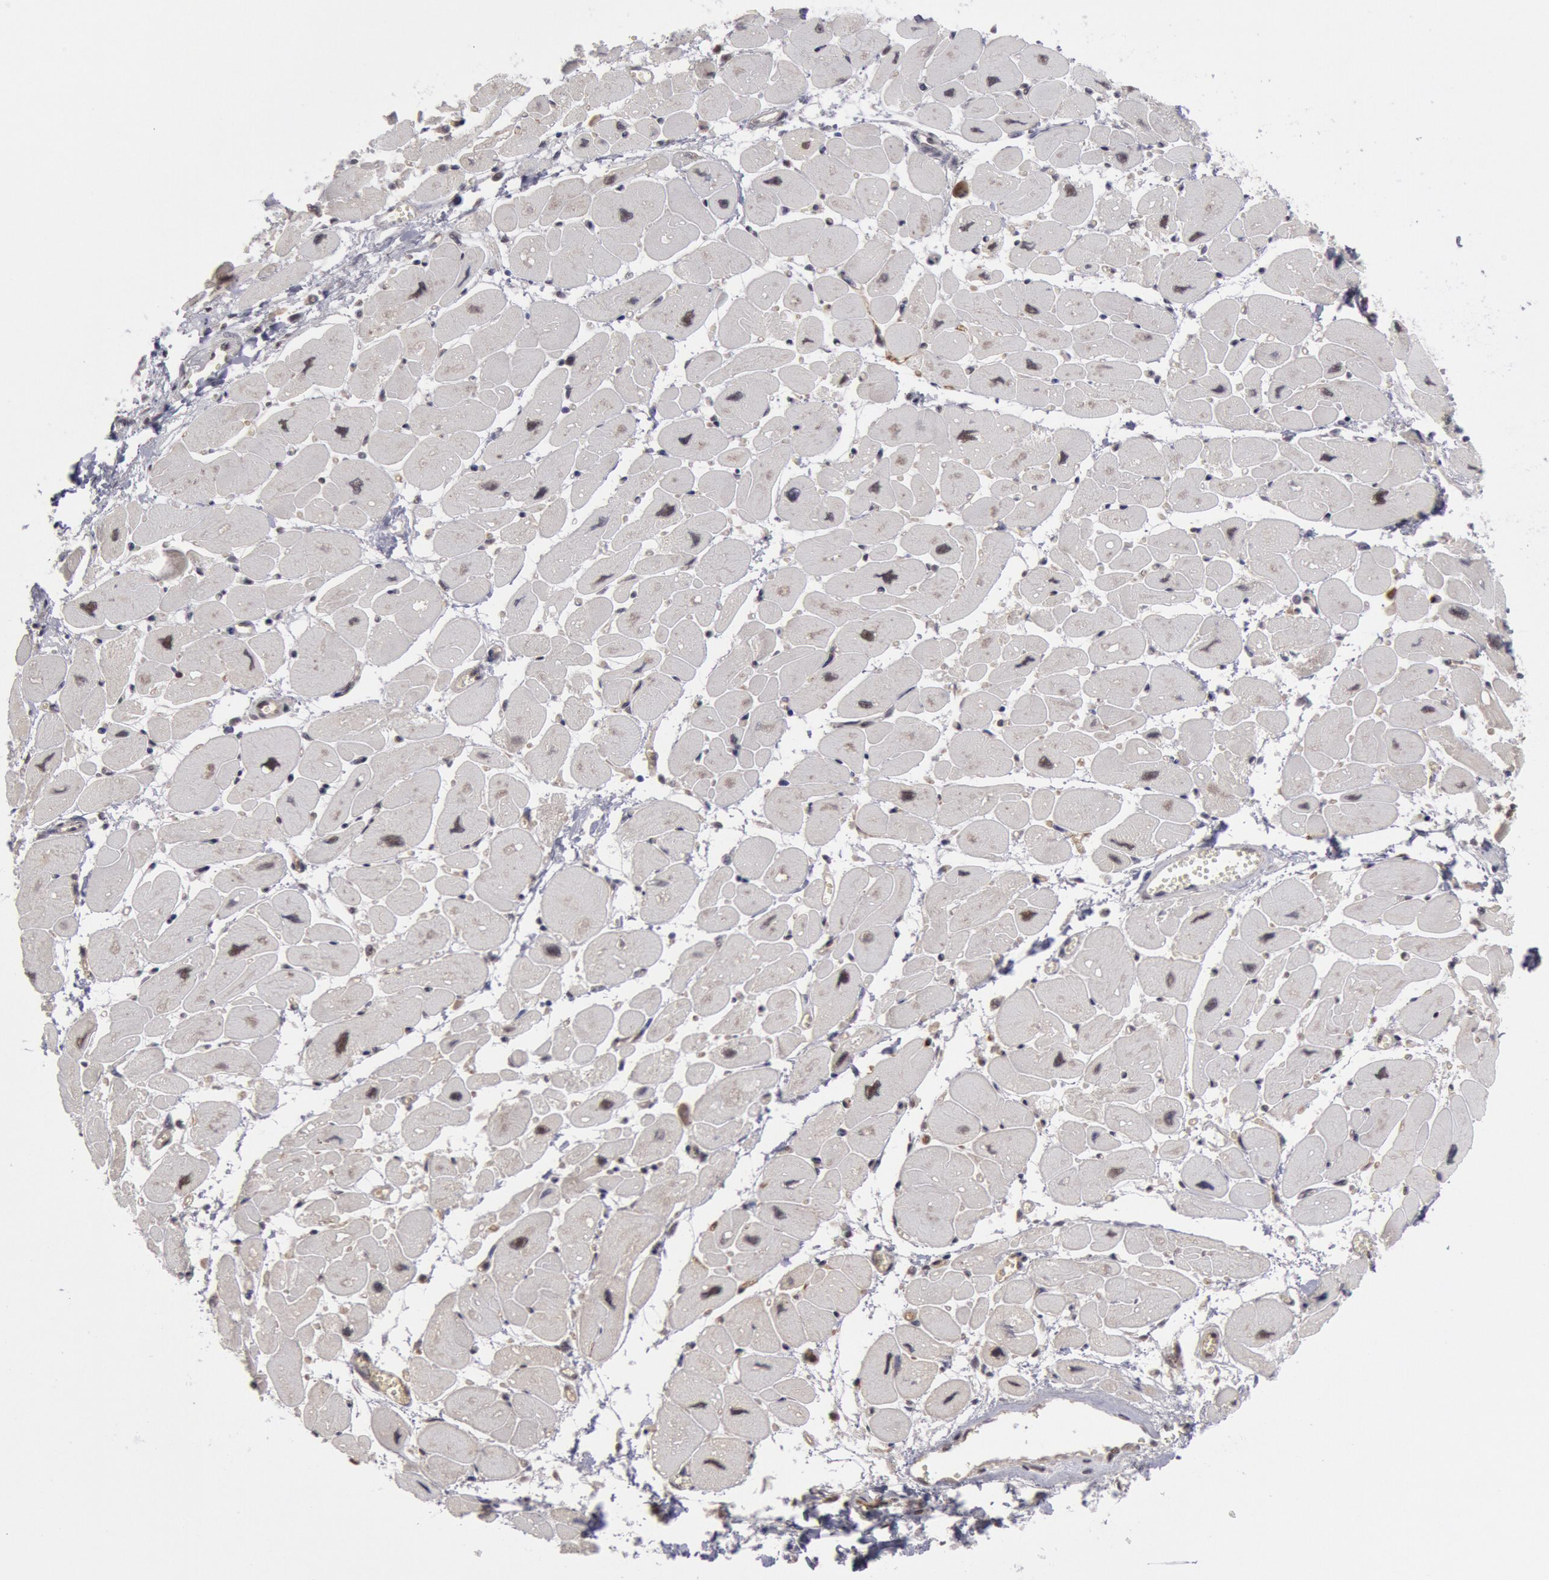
{"staining": {"intensity": "negative", "quantity": "none", "location": "none"}, "tissue": "heart muscle", "cell_type": "Cardiomyocytes", "image_type": "normal", "snomed": [{"axis": "morphology", "description": "Normal tissue, NOS"}, {"axis": "topography", "description": "Heart"}], "caption": "The immunohistochemistry (IHC) photomicrograph has no significant positivity in cardiomyocytes of heart muscle.", "gene": "PPP4R3B", "patient": {"sex": "female", "age": 54}}